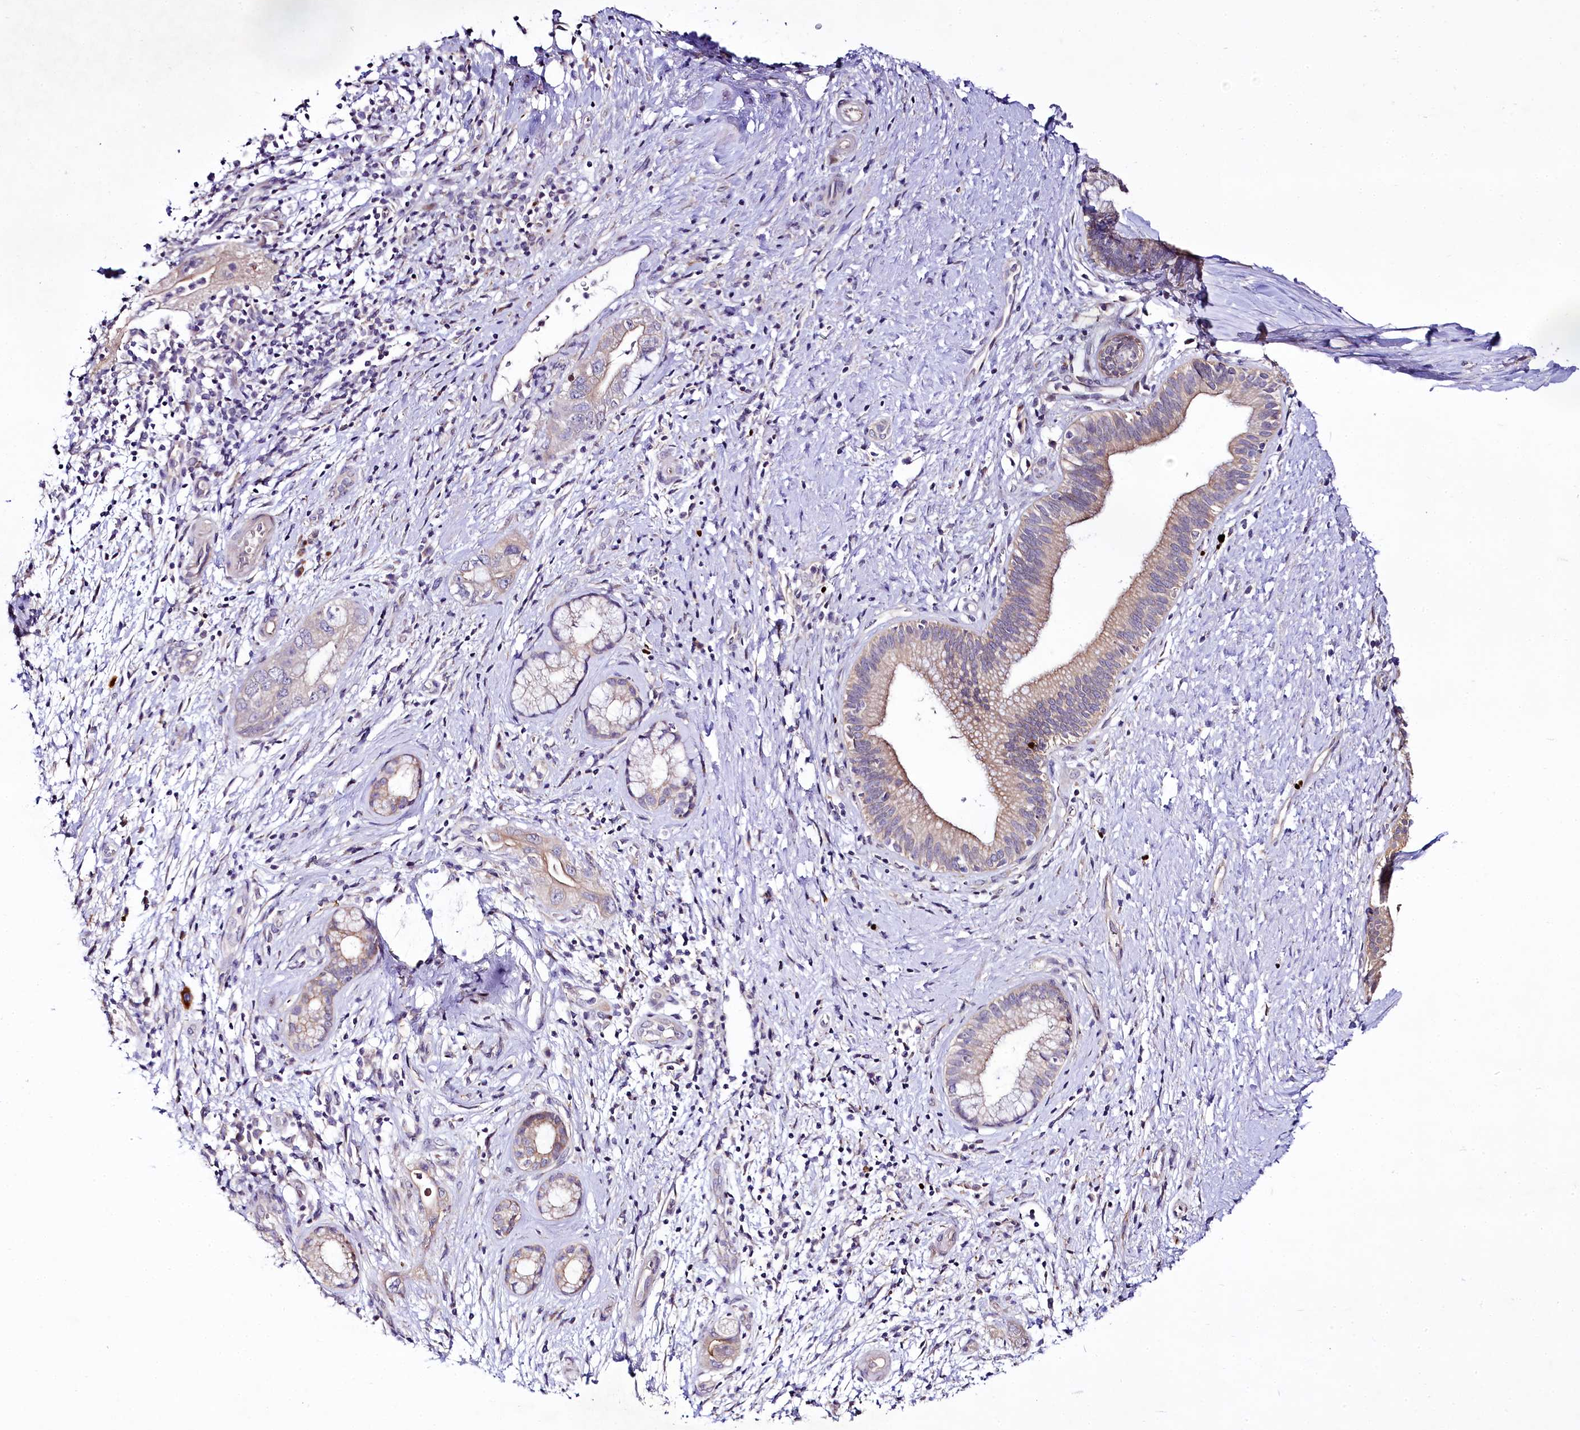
{"staining": {"intensity": "weak", "quantity": "25%-75%", "location": "cytoplasmic/membranous"}, "tissue": "pancreatic cancer", "cell_type": "Tumor cells", "image_type": "cancer", "snomed": [{"axis": "morphology", "description": "Adenocarcinoma, NOS"}, {"axis": "topography", "description": "Pancreas"}], "caption": "Adenocarcinoma (pancreatic) stained with a brown dye exhibits weak cytoplasmic/membranous positive positivity in approximately 25%-75% of tumor cells.", "gene": "ZC3H12C", "patient": {"sex": "female", "age": 73}}